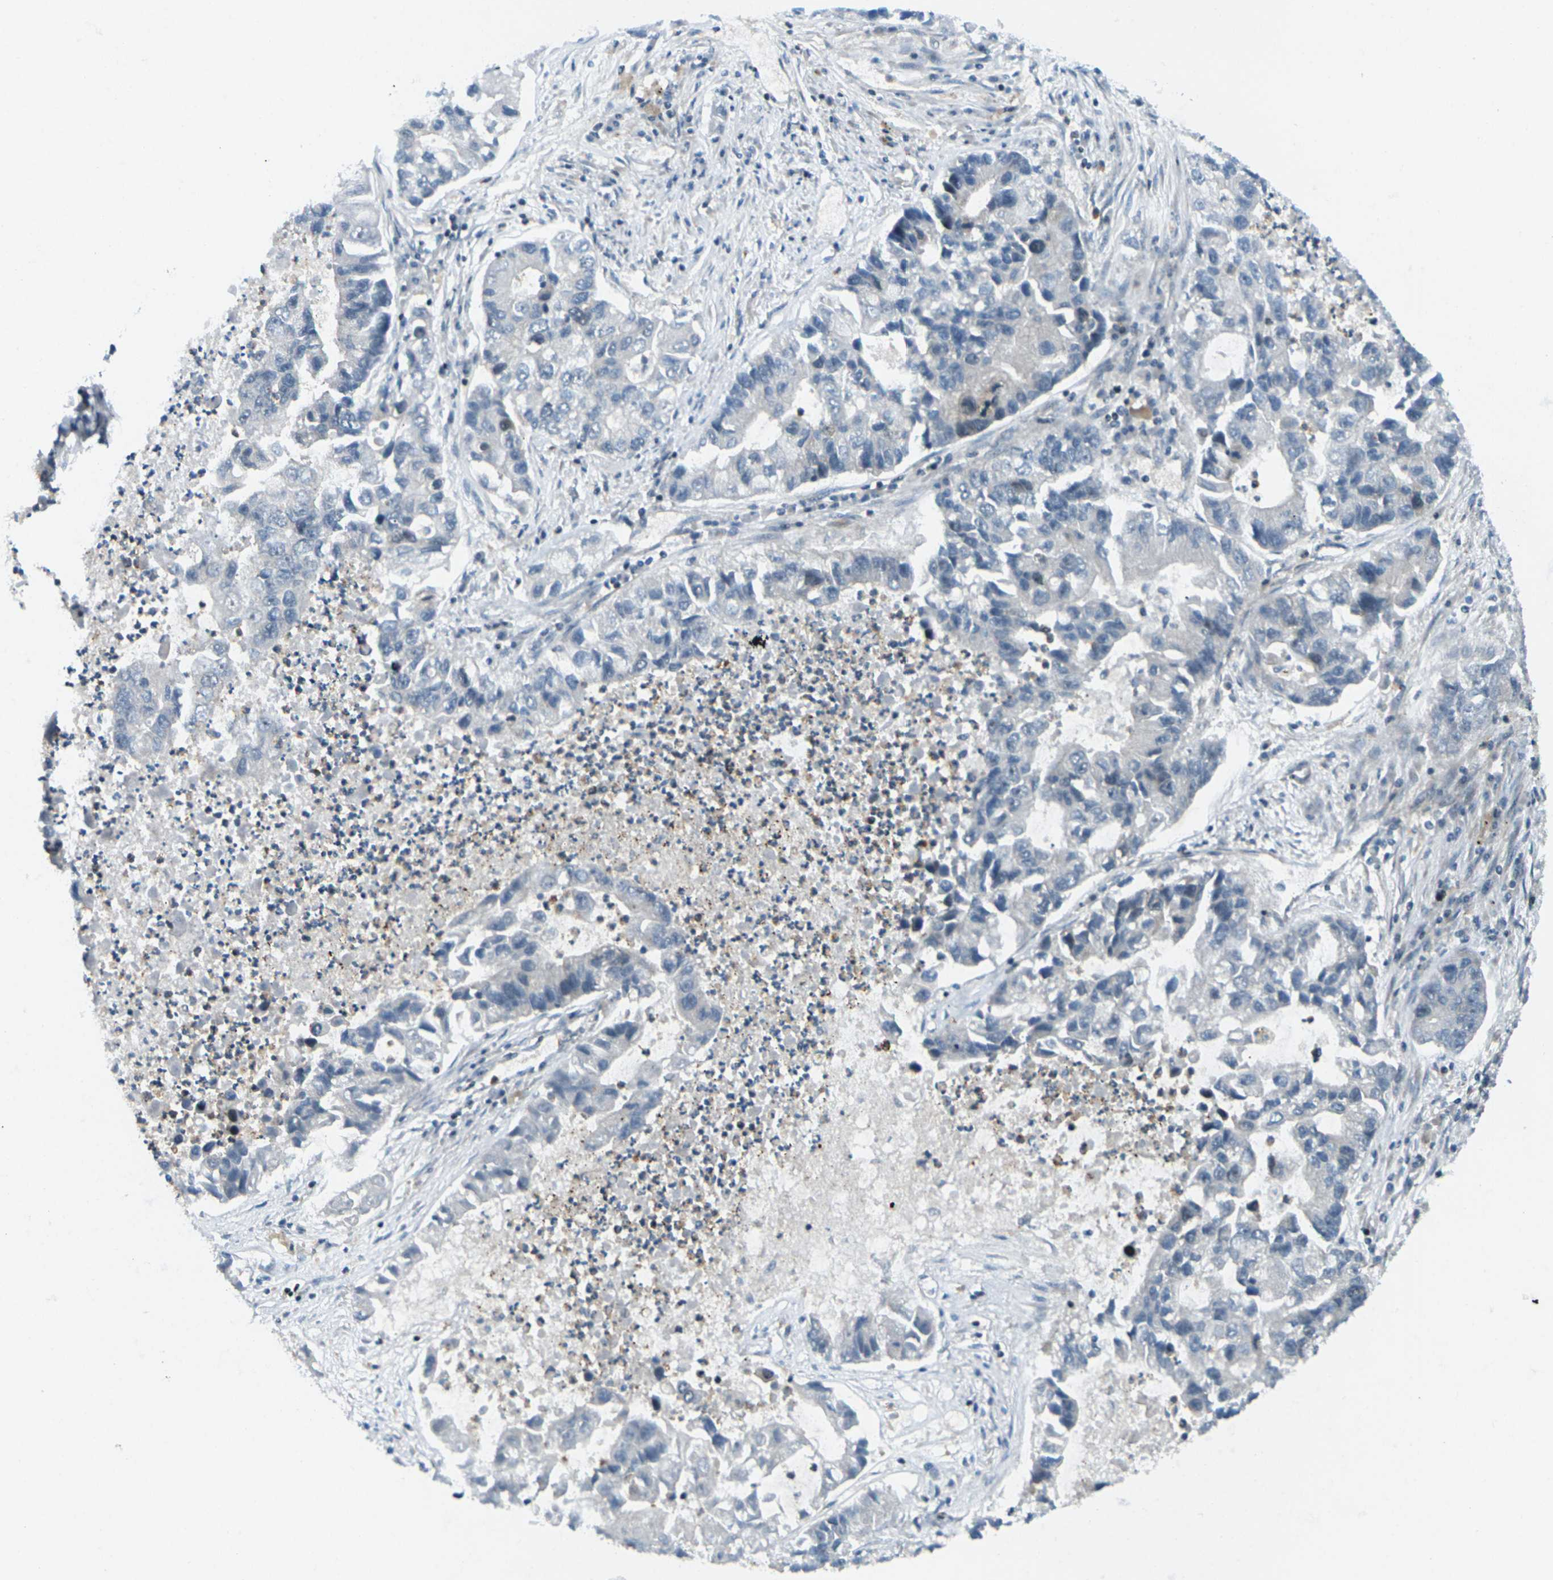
{"staining": {"intensity": "negative", "quantity": "none", "location": "none"}, "tissue": "lung cancer", "cell_type": "Tumor cells", "image_type": "cancer", "snomed": [{"axis": "morphology", "description": "Adenocarcinoma, NOS"}, {"axis": "topography", "description": "Lung"}], "caption": "This photomicrograph is of lung cancer stained with immunohistochemistry to label a protein in brown with the nuclei are counter-stained blue. There is no staining in tumor cells.", "gene": "UBE2S", "patient": {"sex": "female", "age": 51}}